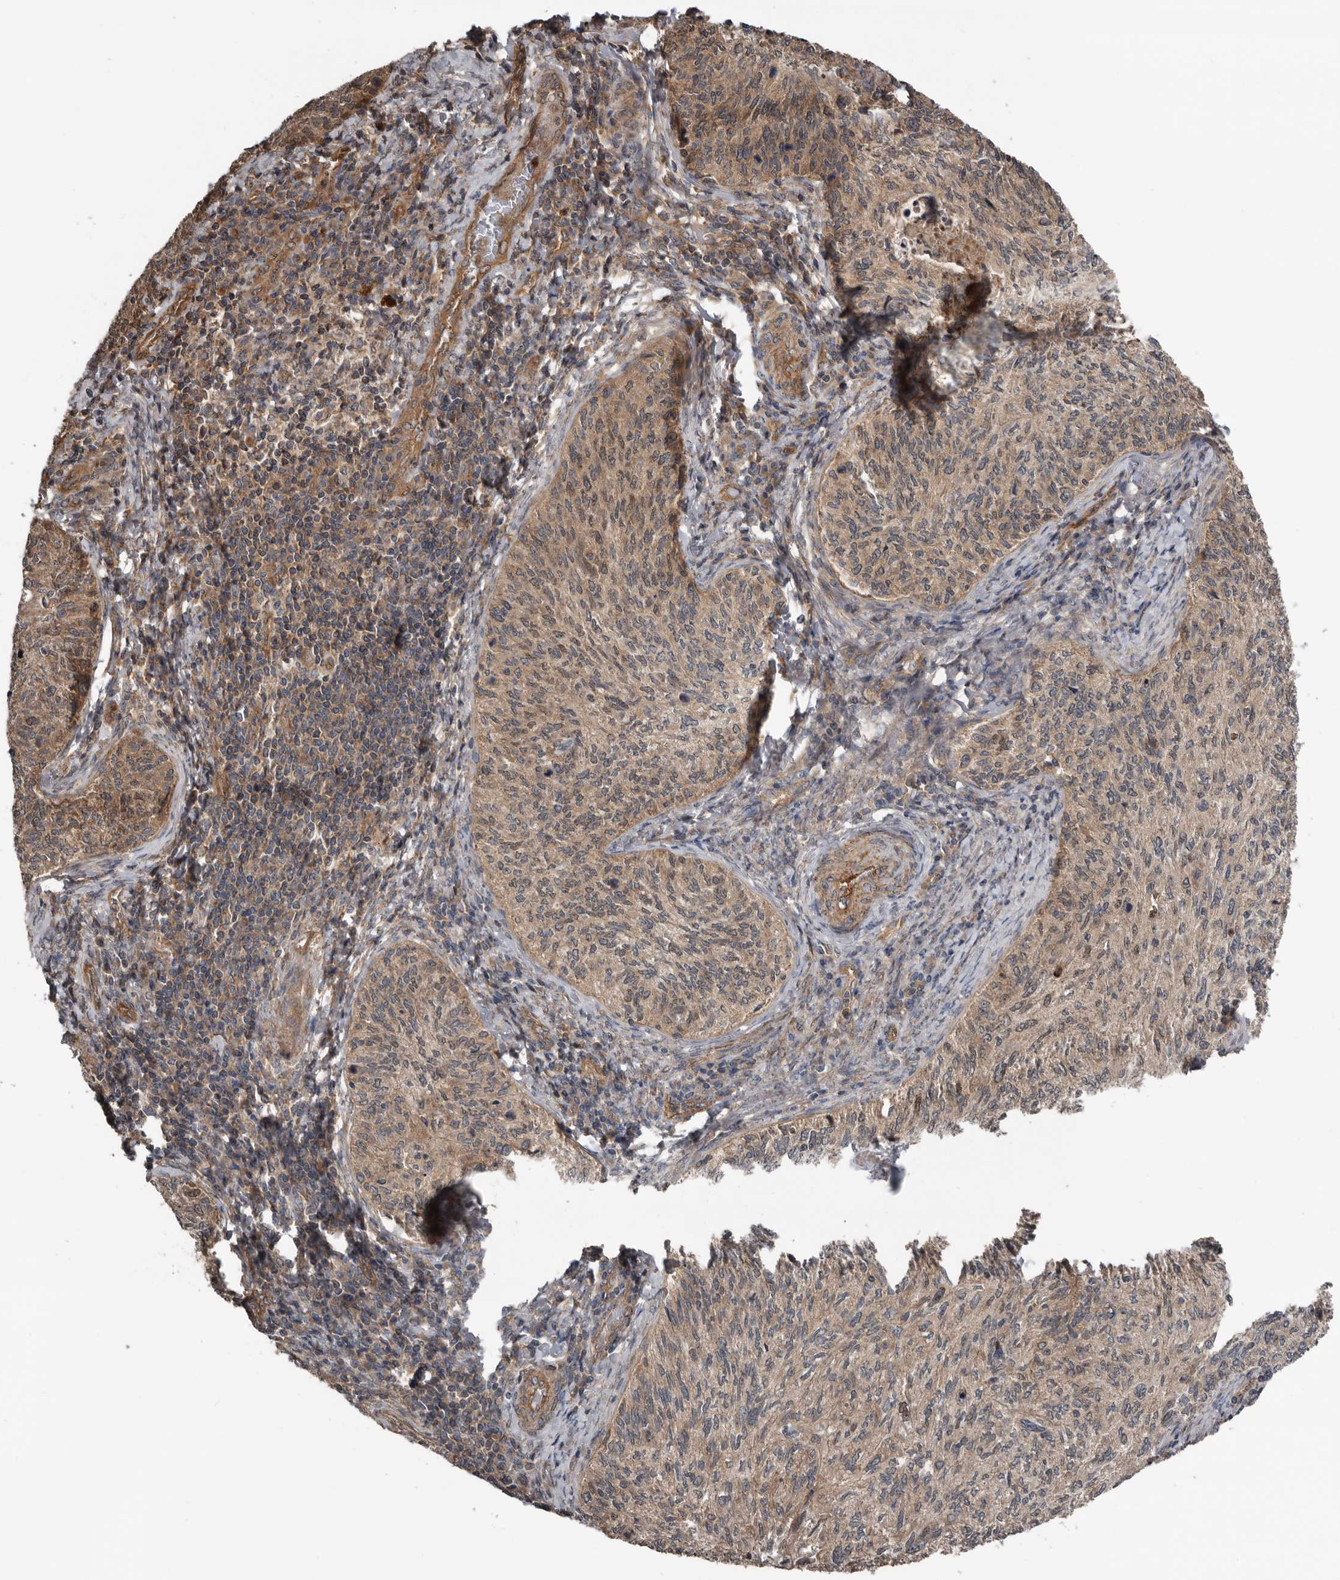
{"staining": {"intensity": "moderate", "quantity": "25%-75%", "location": "cytoplasmic/membranous"}, "tissue": "cervical cancer", "cell_type": "Tumor cells", "image_type": "cancer", "snomed": [{"axis": "morphology", "description": "Squamous cell carcinoma, NOS"}, {"axis": "topography", "description": "Cervix"}], "caption": "Tumor cells exhibit medium levels of moderate cytoplasmic/membranous expression in about 25%-75% of cells in cervical cancer.", "gene": "DNAJB4", "patient": {"sex": "female", "age": 30}}